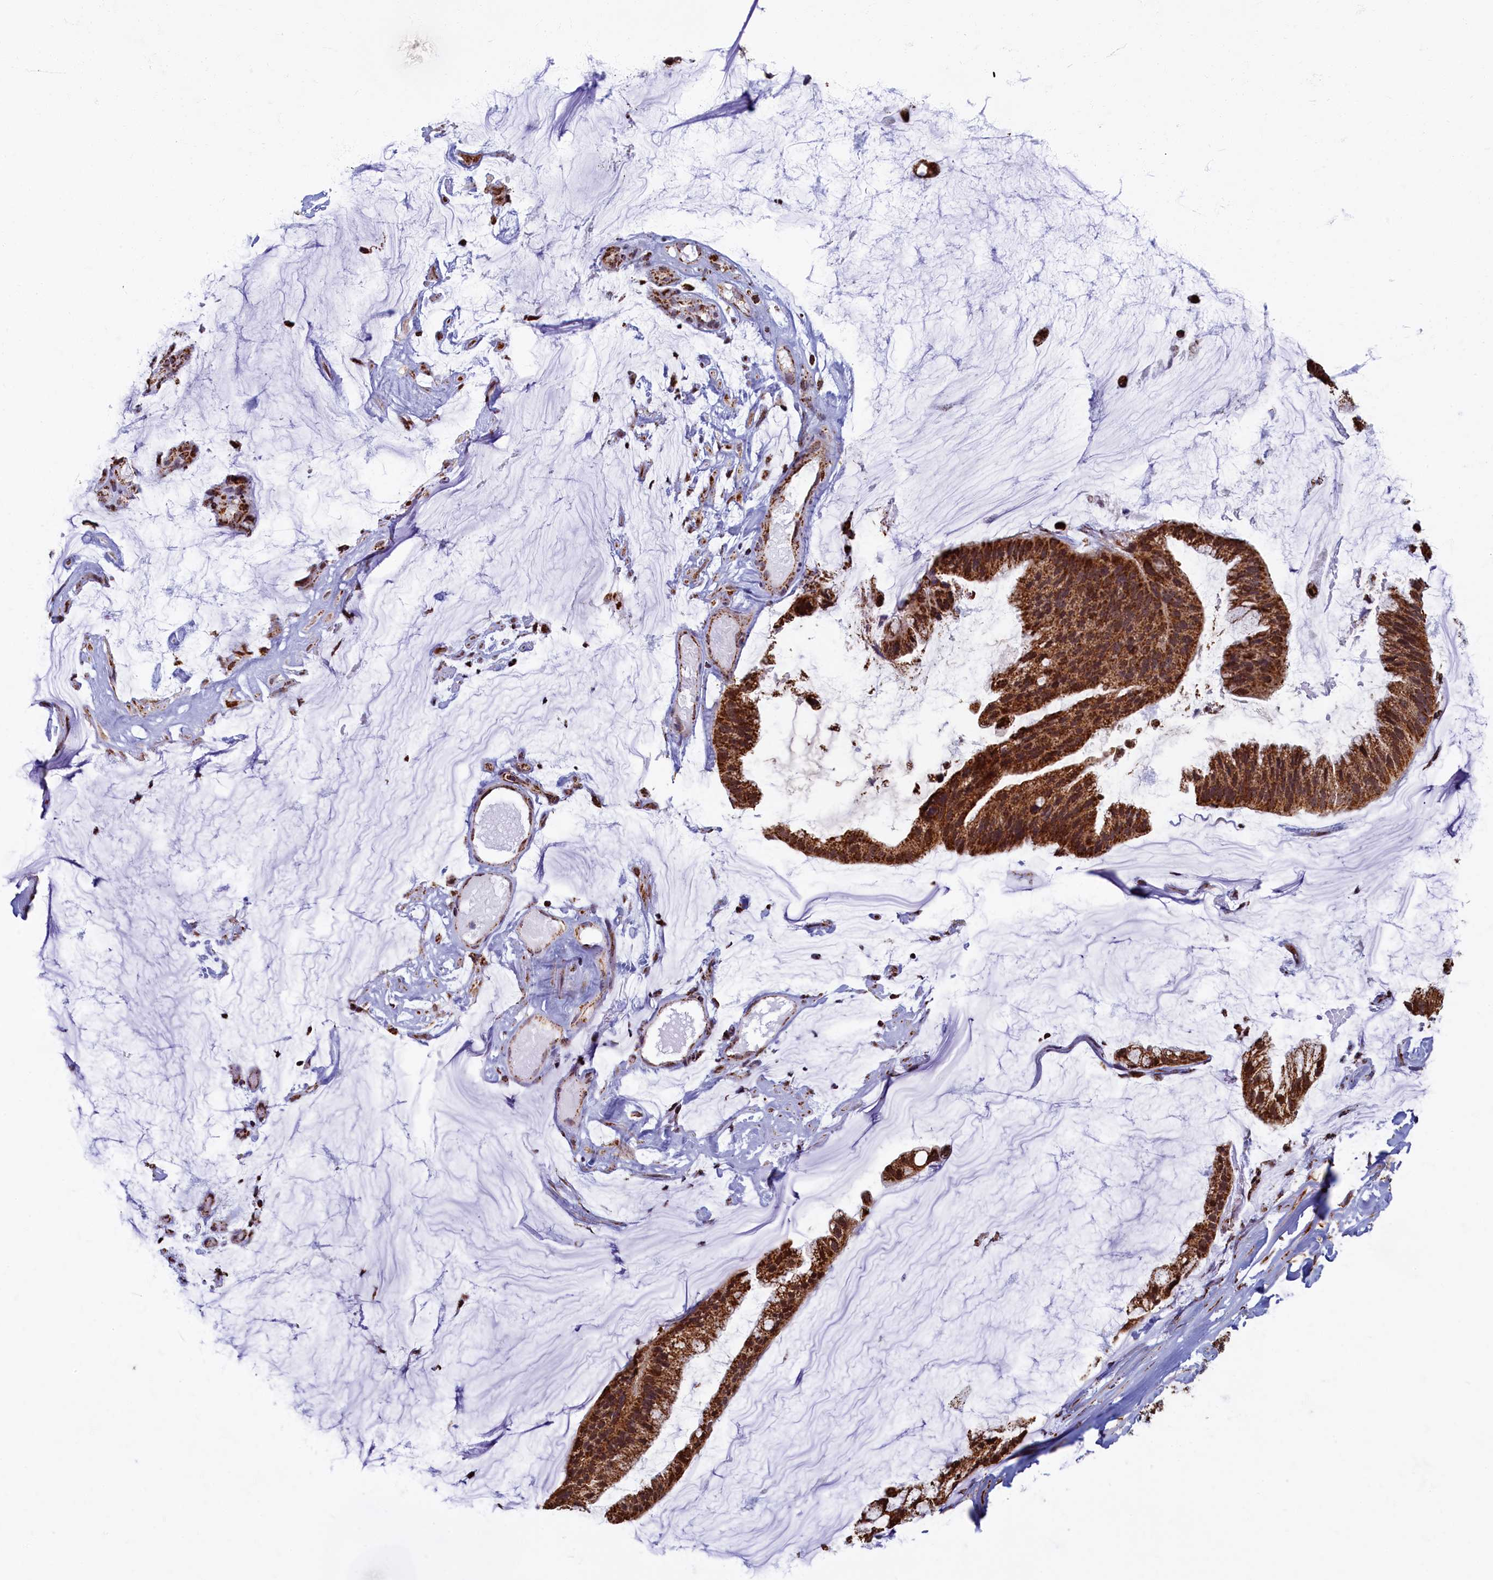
{"staining": {"intensity": "strong", "quantity": ">75%", "location": "cytoplasmic/membranous"}, "tissue": "ovarian cancer", "cell_type": "Tumor cells", "image_type": "cancer", "snomed": [{"axis": "morphology", "description": "Cystadenocarcinoma, mucinous, NOS"}, {"axis": "topography", "description": "Ovary"}], "caption": "Brown immunohistochemical staining in human ovarian mucinous cystadenocarcinoma displays strong cytoplasmic/membranous positivity in about >75% of tumor cells. The staining was performed using DAB (3,3'-diaminobenzidine) to visualize the protein expression in brown, while the nuclei were stained in blue with hematoxylin (Magnification: 20x).", "gene": "SPR", "patient": {"sex": "female", "age": 39}}